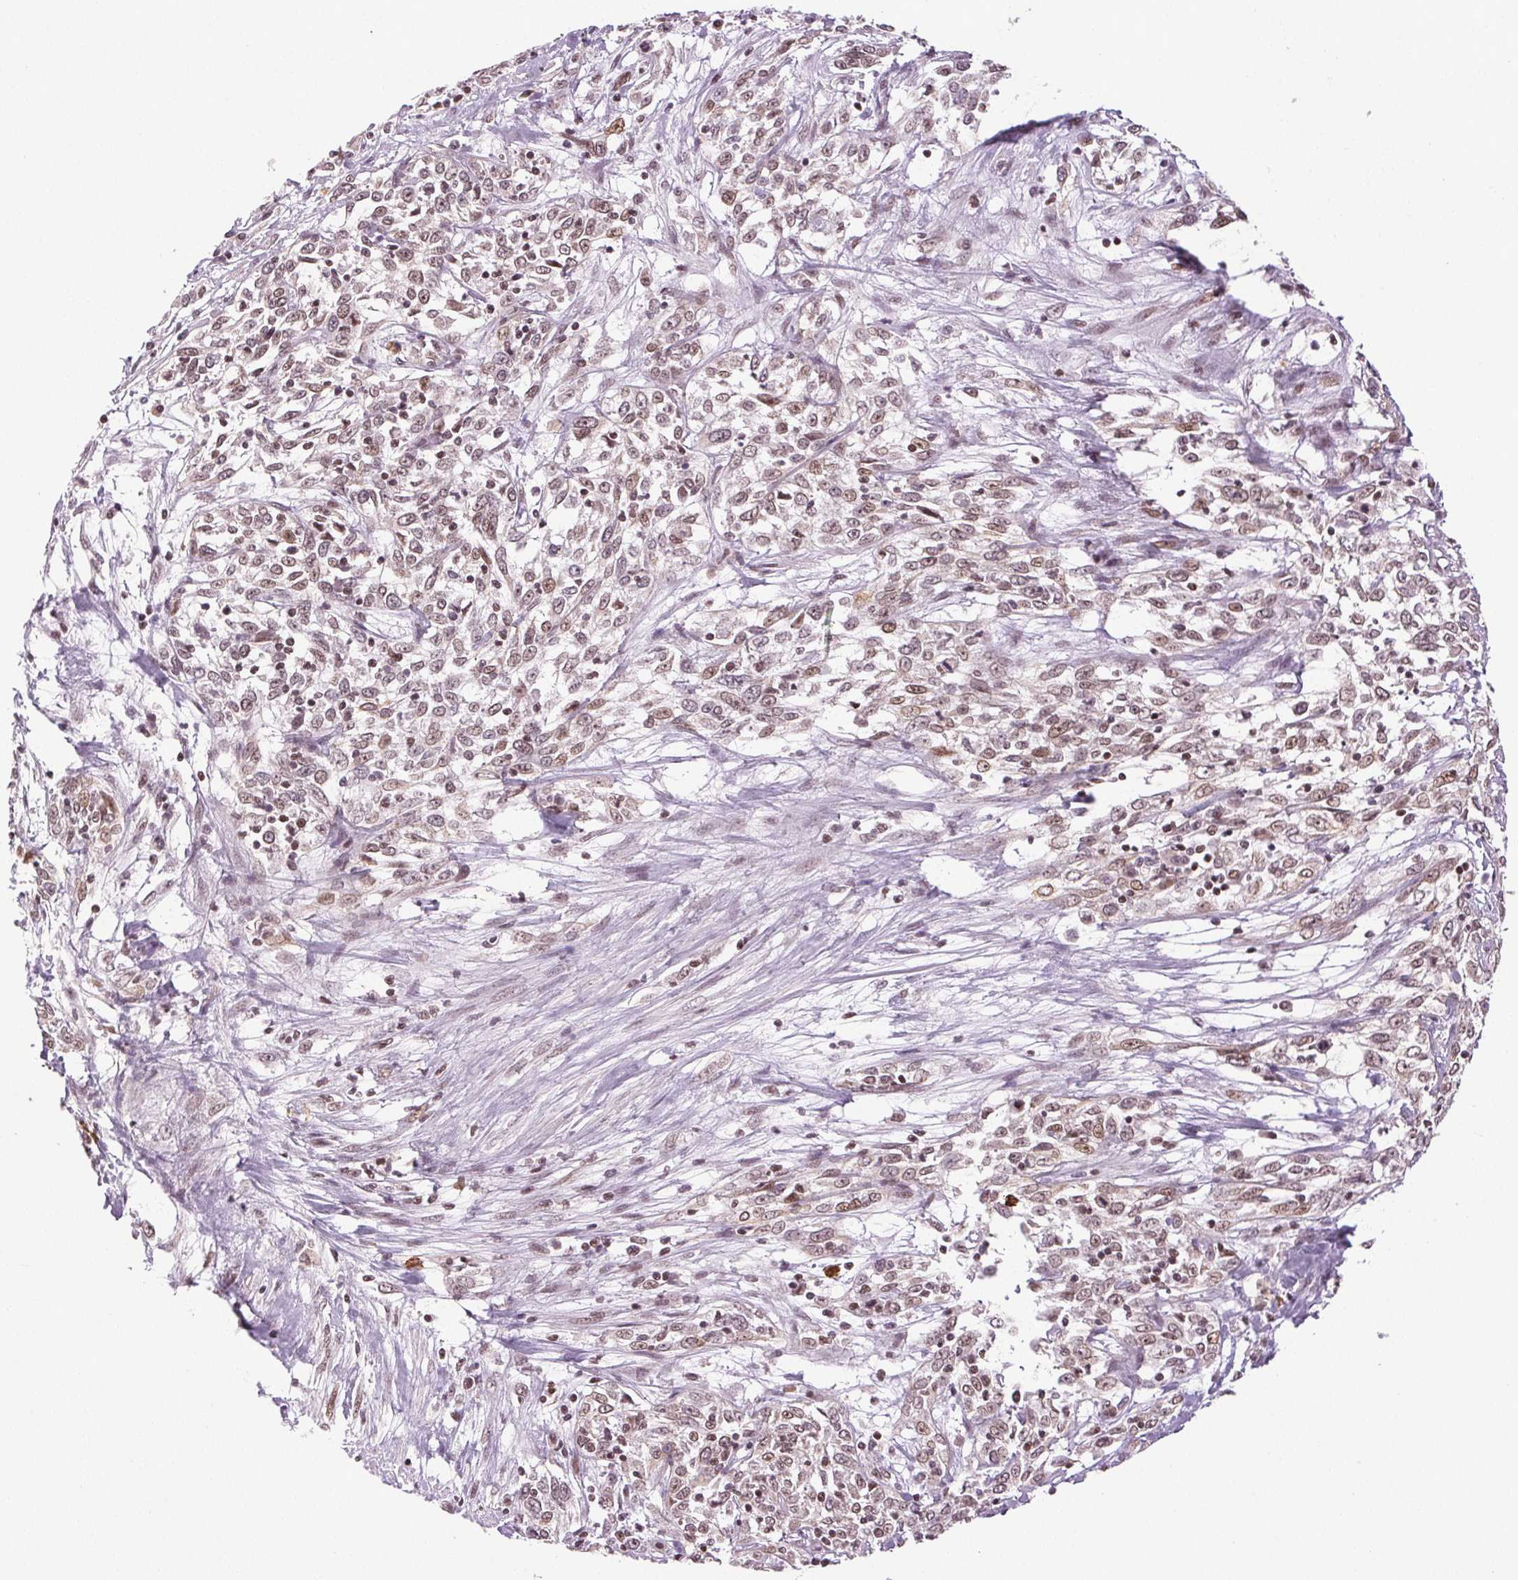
{"staining": {"intensity": "moderate", "quantity": "25%-75%", "location": "nuclear"}, "tissue": "cervical cancer", "cell_type": "Tumor cells", "image_type": "cancer", "snomed": [{"axis": "morphology", "description": "Squamous cell carcinoma, NOS"}, {"axis": "topography", "description": "Cervix"}], "caption": "Tumor cells show medium levels of moderate nuclear positivity in approximately 25%-75% of cells in human cervical cancer.", "gene": "XPC", "patient": {"sex": "female", "age": 61}}